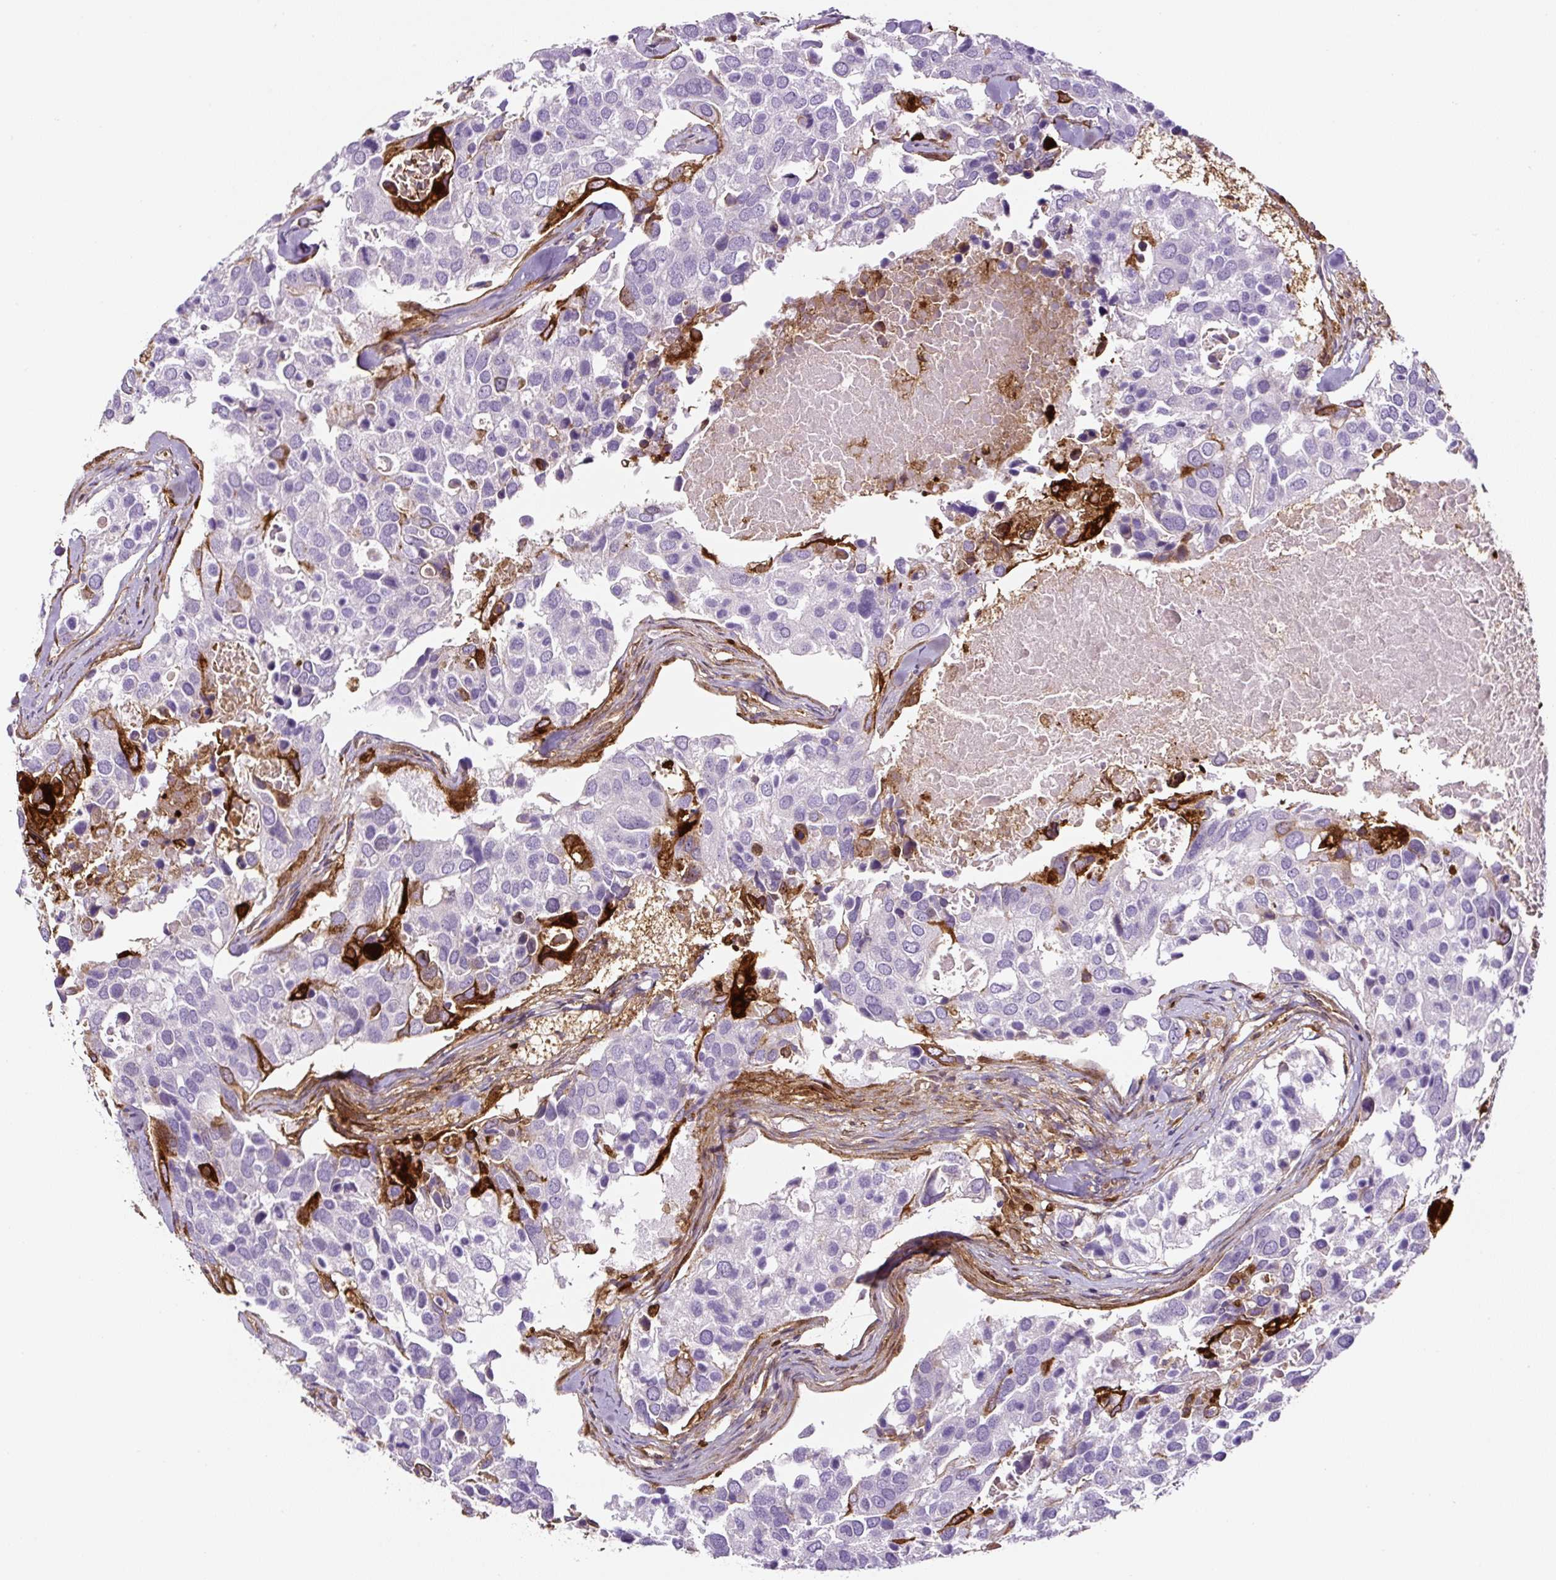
{"staining": {"intensity": "moderate", "quantity": "<25%", "location": "cytoplasmic/membranous,nuclear"}, "tissue": "breast cancer", "cell_type": "Tumor cells", "image_type": "cancer", "snomed": [{"axis": "morphology", "description": "Duct carcinoma"}, {"axis": "topography", "description": "Breast"}], "caption": "Breast infiltrating ductal carcinoma stained with a protein marker displays moderate staining in tumor cells.", "gene": "ANXA1", "patient": {"sex": "female", "age": 83}}